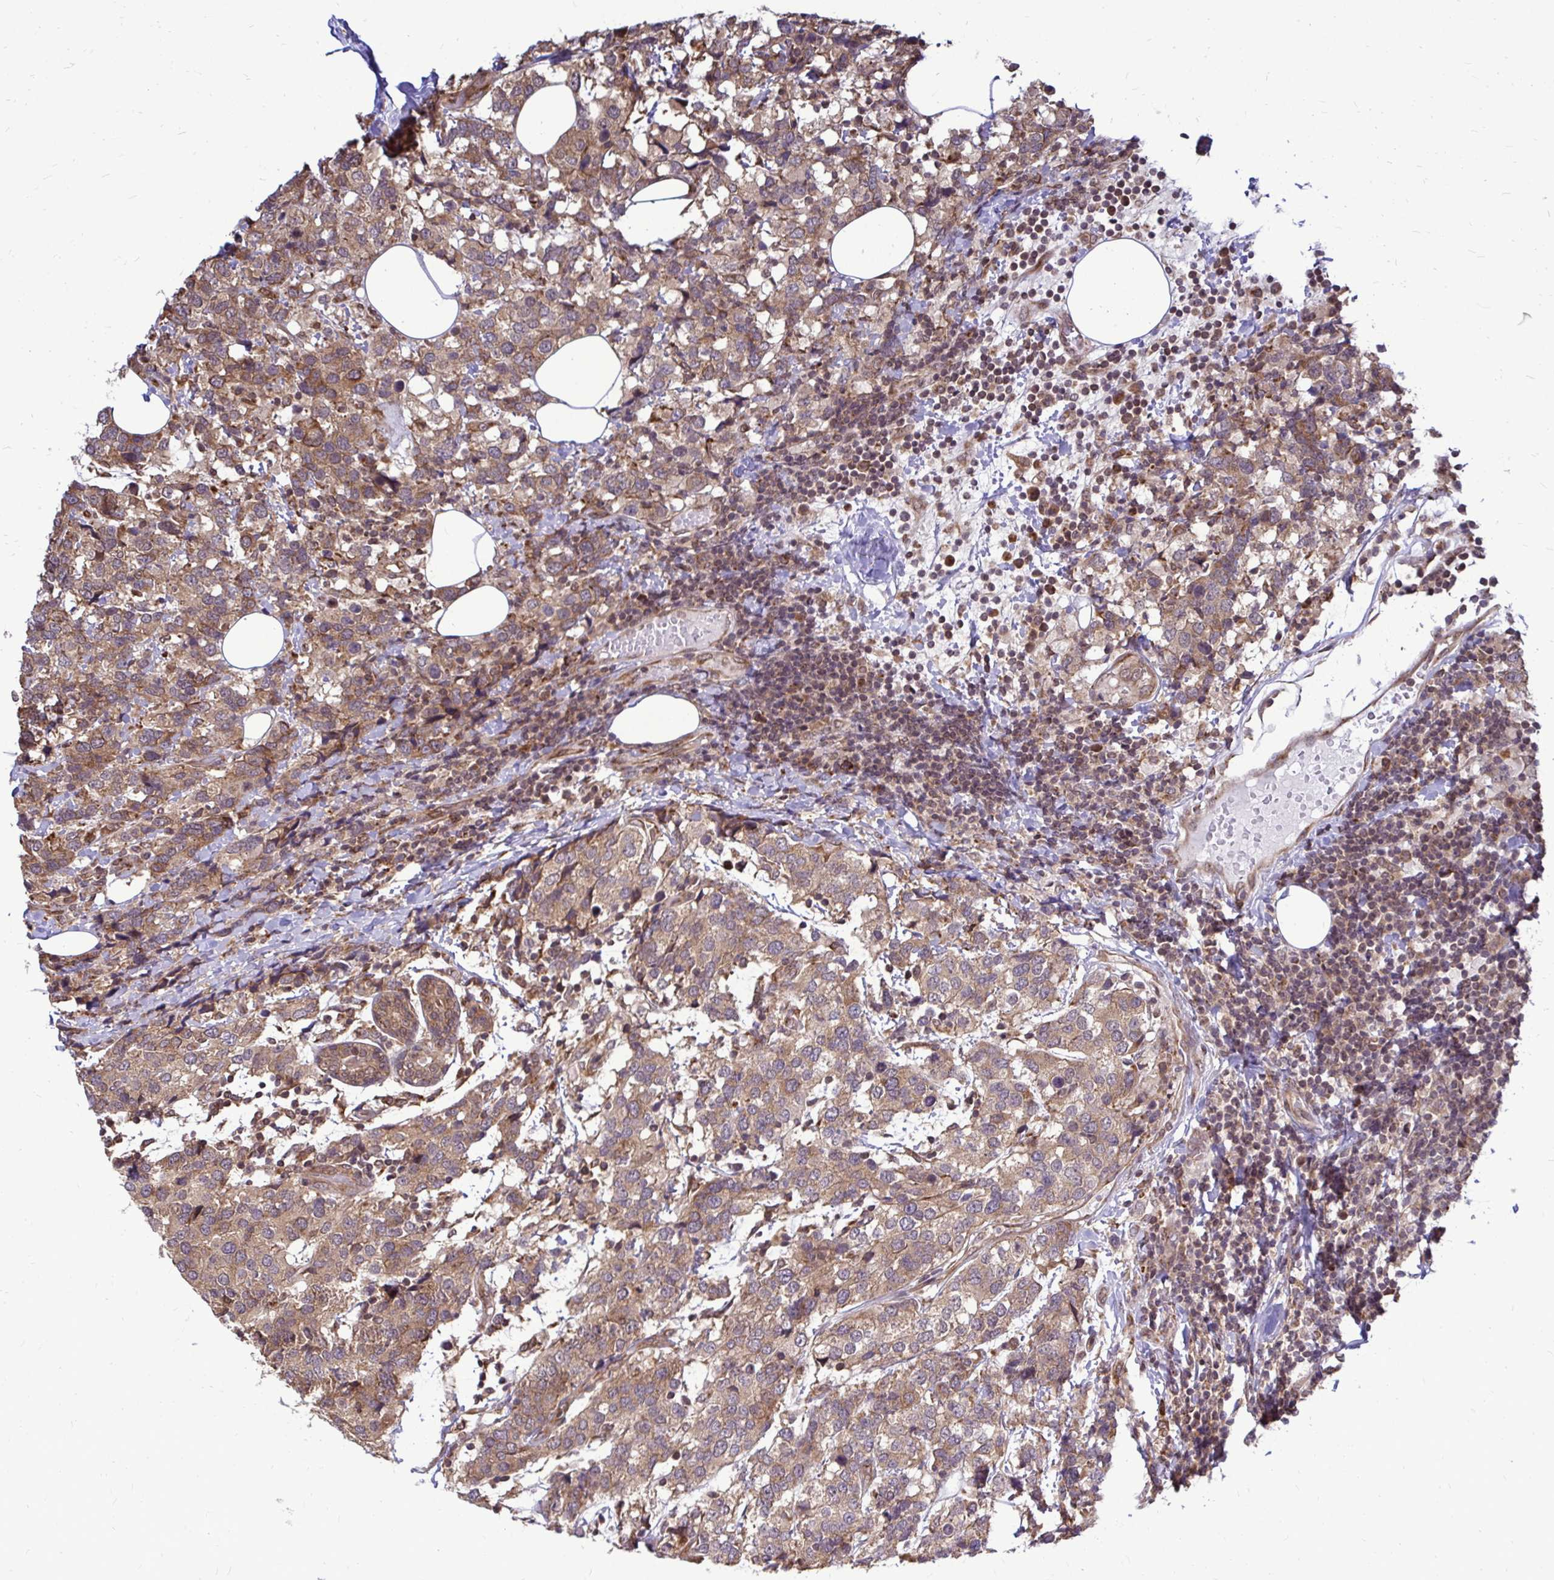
{"staining": {"intensity": "weak", "quantity": ">75%", "location": "cytoplasmic/membranous"}, "tissue": "breast cancer", "cell_type": "Tumor cells", "image_type": "cancer", "snomed": [{"axis": "morphology", "description": "Lobular carcinoma"}, {"axis": "topography", "description": "Breast"}], "caption": "A histopathology image showing weak cytoplasmic/membranous expression in approximately >75% of tumor cells in breast cancer, as visualized by brown immunohistochemical staining.", "gene": "FMR1", "patient": {"sex": "female", "age": 59}}